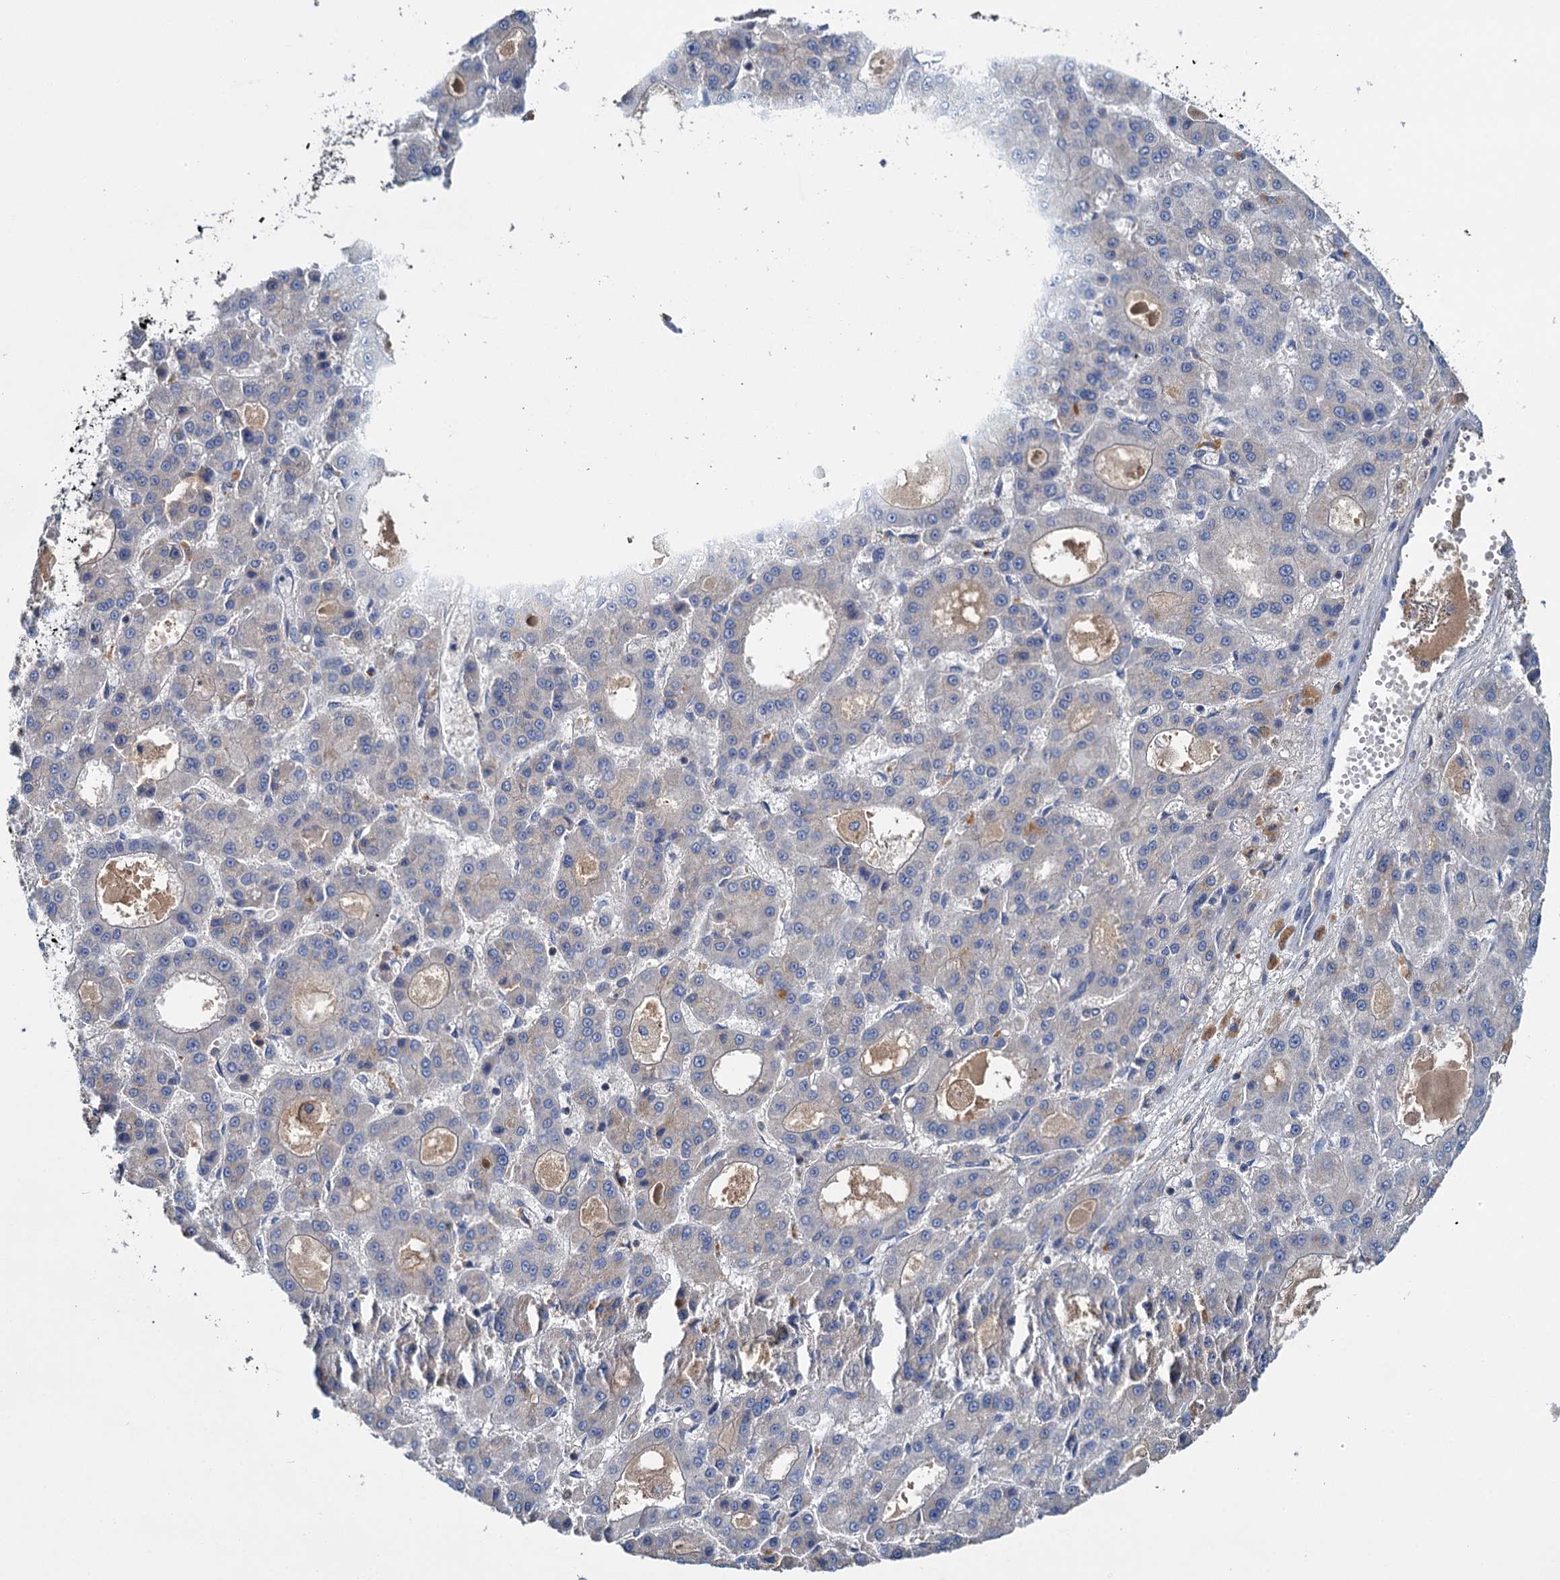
{"staining": {"intensity": "negative", "quantity": "none", "location": "none"}, "tissue": "liver cancer", "cell_type": "Tumor cells", "image_type": "cancer", "snomed": [{"axis": "morphology", "description": "Carcinoma, Hepatocellular, NOS"}, {"axis": "topography", "description": "Liver"}], "caption": "This is an immunohistochemistry image of human liver cancer. There is no staining in tumor cells.", "gene": "FGFR2", "patient": {"sex": "male", "age": 70}}